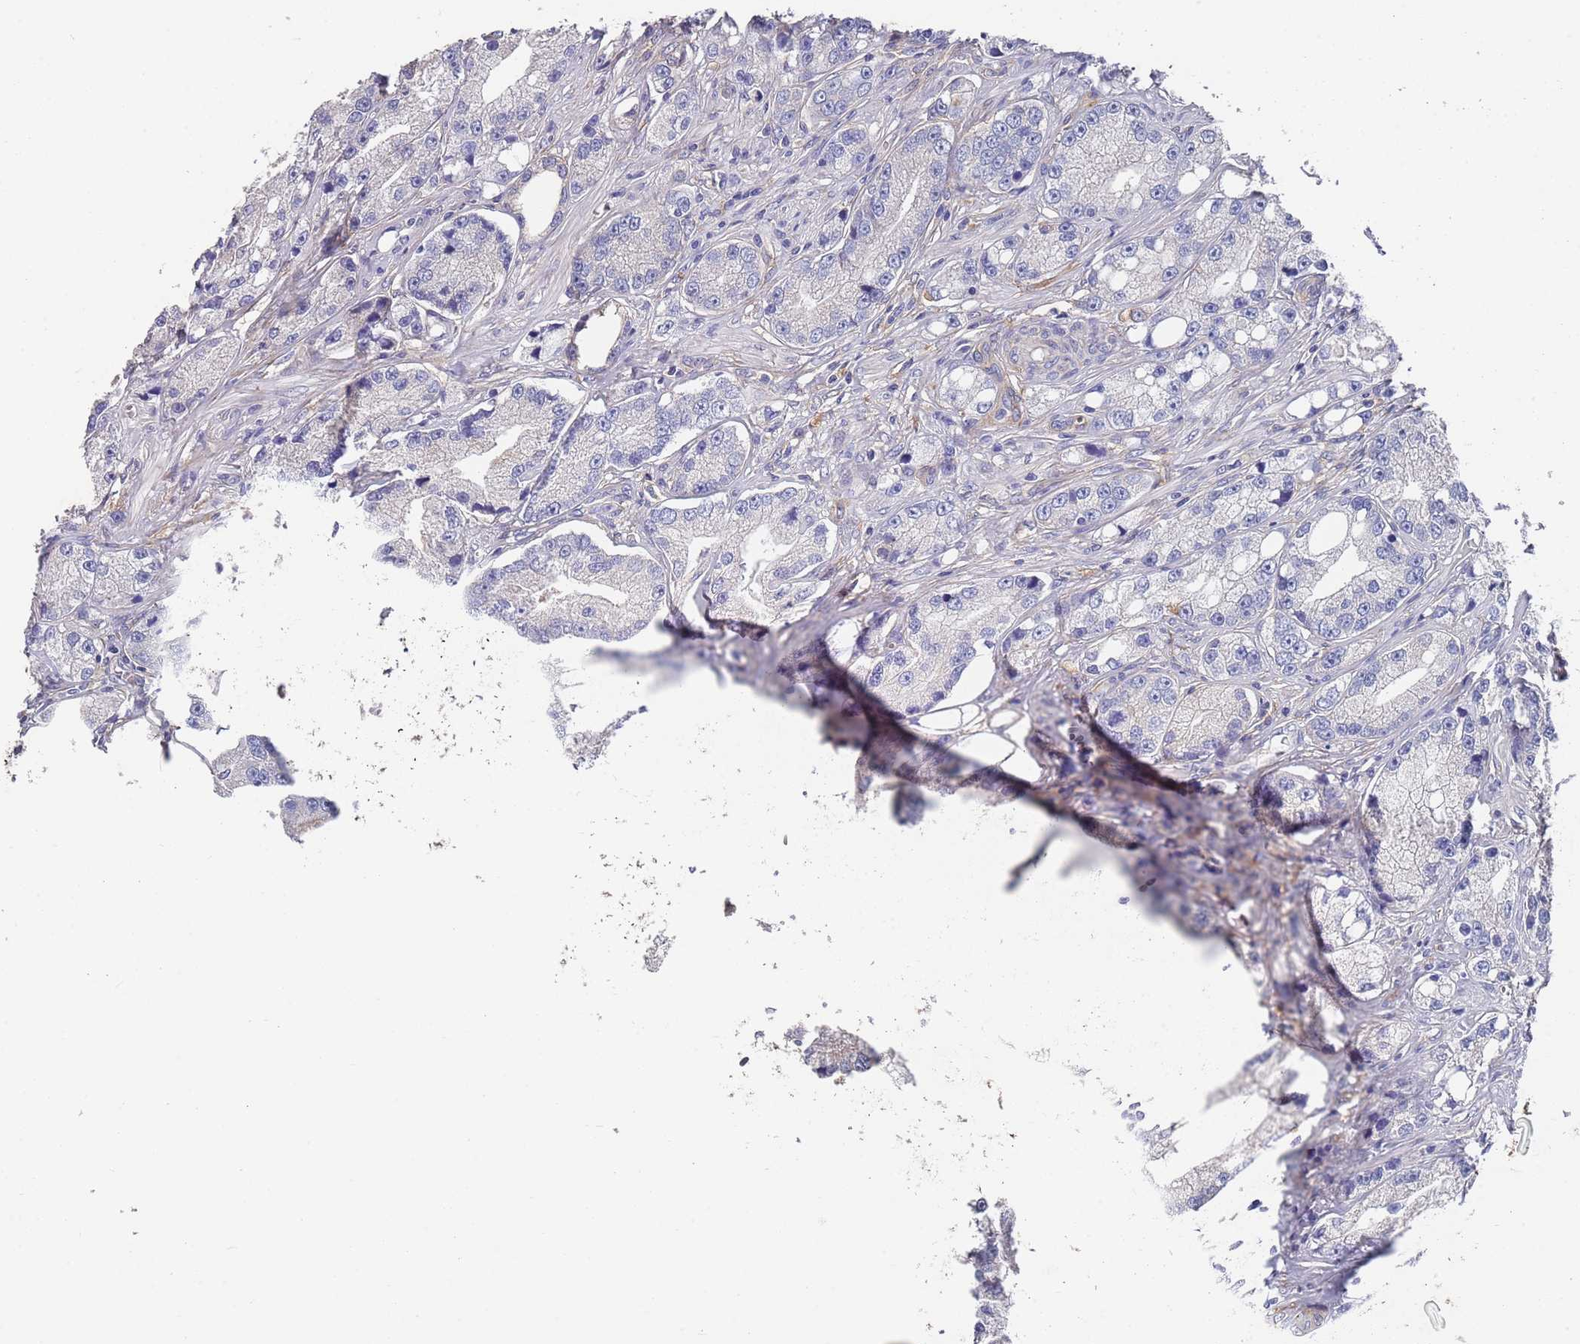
{"staining": {"intensity": "weak", "quantity": "<25%", "location": "cytoplasmic/membranous"}, "tissue": "prostate cancer", "cell_type": "Tumor cells", "image_type": "cancer", "snomed": [{"axis": "morphology", "description": "Adenocarcinoma, High grade"}, {"axis": "topography", "description": "Prostate"}], "caption": "High power microscopy histopathology image of an immunohistochemistry (IHC) photomicrograph of adenocarcinoma (high-grade) (prostate), revealing no significant expression in tumor cells.", "gene": "ANK2", "patient": {"sex": "male", "age": 74}}